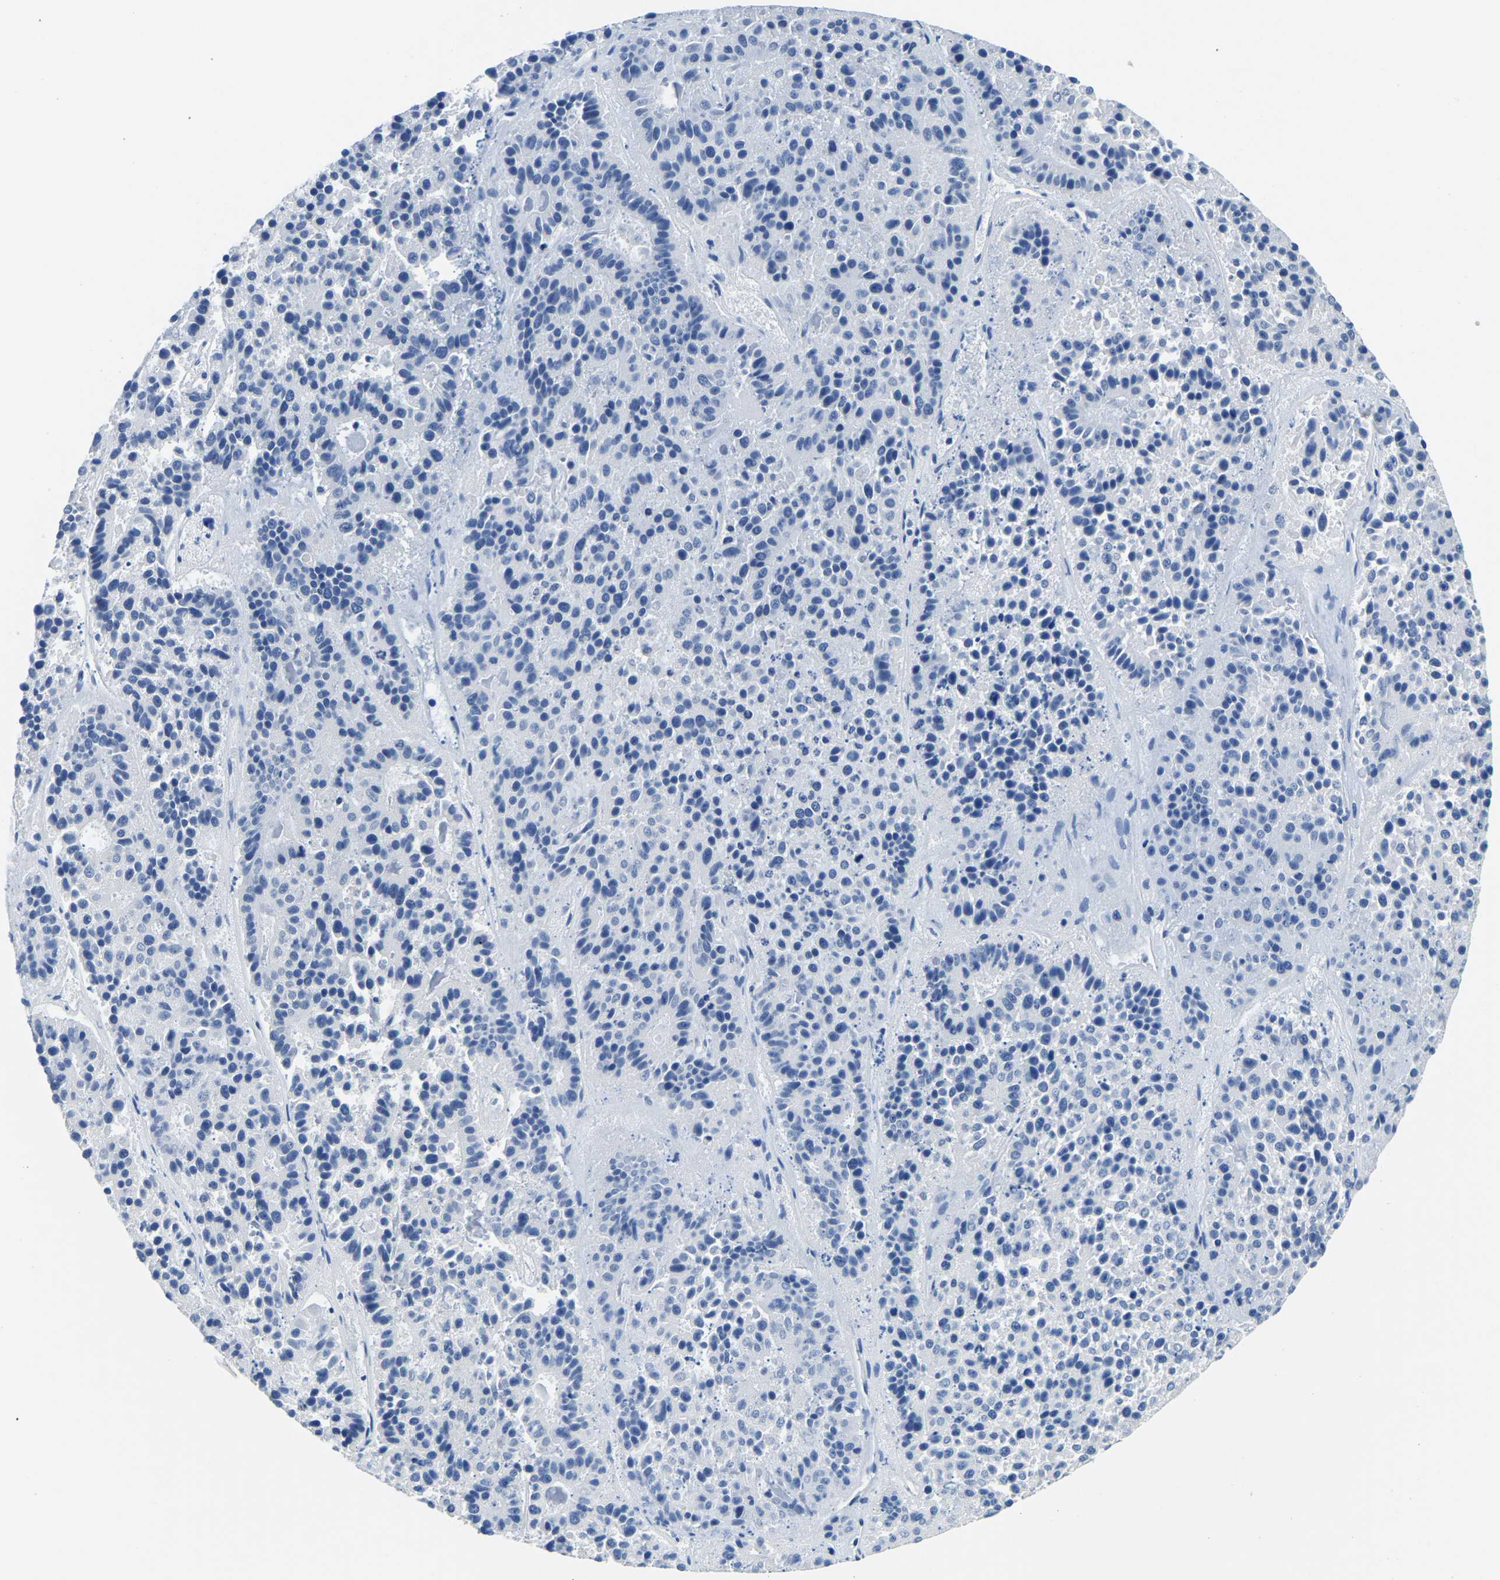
{"staining": {"intensity": "negative", "quantity": "none", "location": "none"}, "tissue": "pancreatic cancer", "cell_type": "Tumor cells", "image_type": "cancer", "snomed": [{"axis": "morphology", "description": "Adenocarcinoma, NOS"}, {"axis": "topography", "description": "Pancreas"}], "caption": "A photomicrograph of pancreatic cancer (adenocarcinoma) stained for a protein exhibits no brown staining in tumor cells.", "gene": "BNIP3L", "patient": {"sex": "male", "age": 50}}